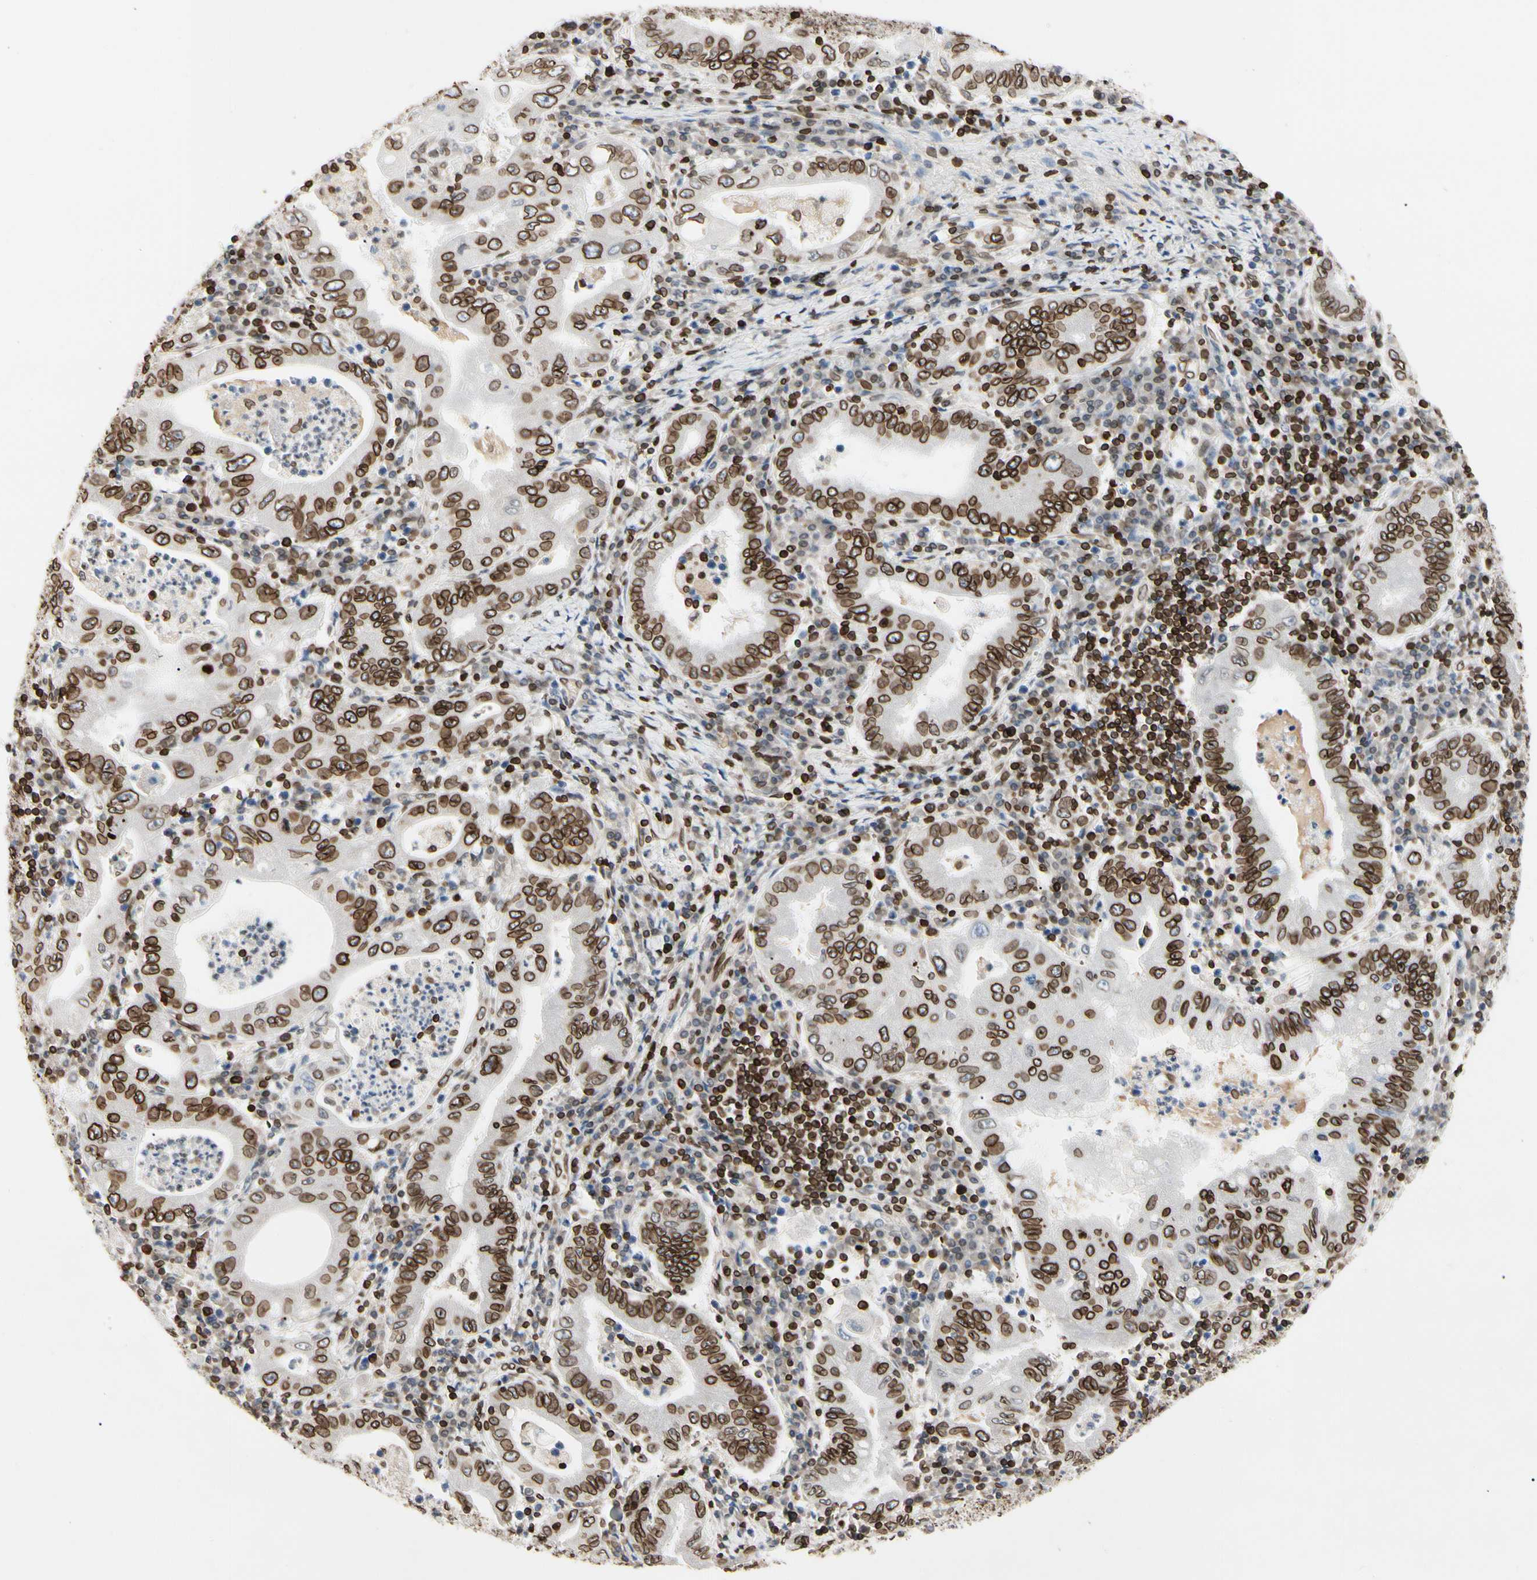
{"staining": {"intensity": "strong", "quantity": ">75%", "location": "cytoplasmic/membranous,nuclear"}, "tissue": "stomach cancer", "cell_type": "Tumor cells", "image_type": "cancer", "snomed": [{"axis": "morphology", "description": "Normal tissue, NOS"}, {"axis": "morphology", "description": "Adenocarcinoma, NOS"}, {"axis": "topography", "description": "Esophagus"}, {"axis": "topography", "description": "Stomach, upper"}, {"axis": "topography", "description": "Peripheral nerve tissue"}], "caption": "DAB immunohistochemical staining of human stomach adenocarcinoma exhibits strong cytoplasmic/membranous and nuclear protein expression in about >75% of tumor cells.", "gene": "TMPO", "patient": {"sex": "male", "age": 62}}